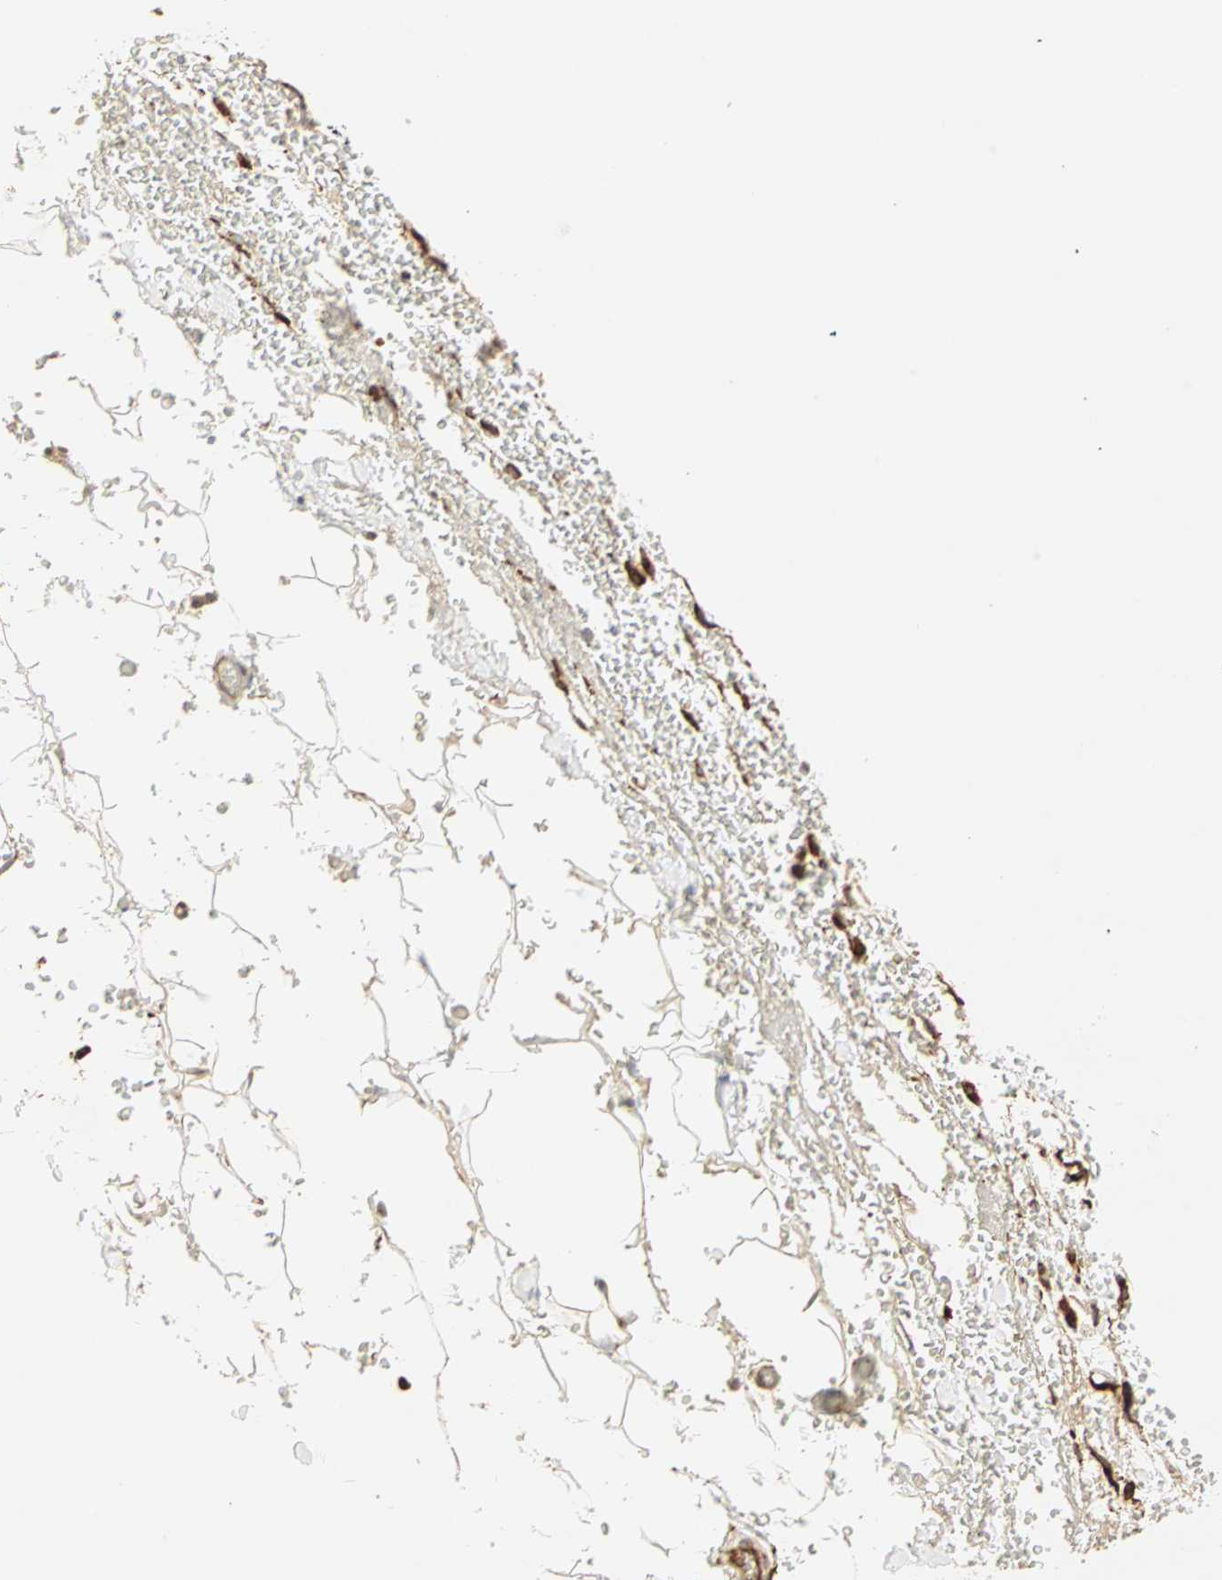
{"staining": {"intensity": "moderate", "quantity": ">75%", "location": "cytoplasmic/membranous"}, "tissue": "adipose tissue", "cell_type": "Adipocytes", "image_type": "normal", "snomed": [{"axis": "morphology", "description": "Normal tissue, NOS"}, {"axis": "morphology", "description": "Inflammation, NOS"}, {"axis": "topography", "description": "Breast"}], "caption": "Immunohistochemical staining of normal adipose tissue demonstrates medium levels of moderate cytoplasmic/membranous expression in about >75% of adipocytes.", "gene": "P4HA1", "patient": {"sex": "female", "age": 65}}